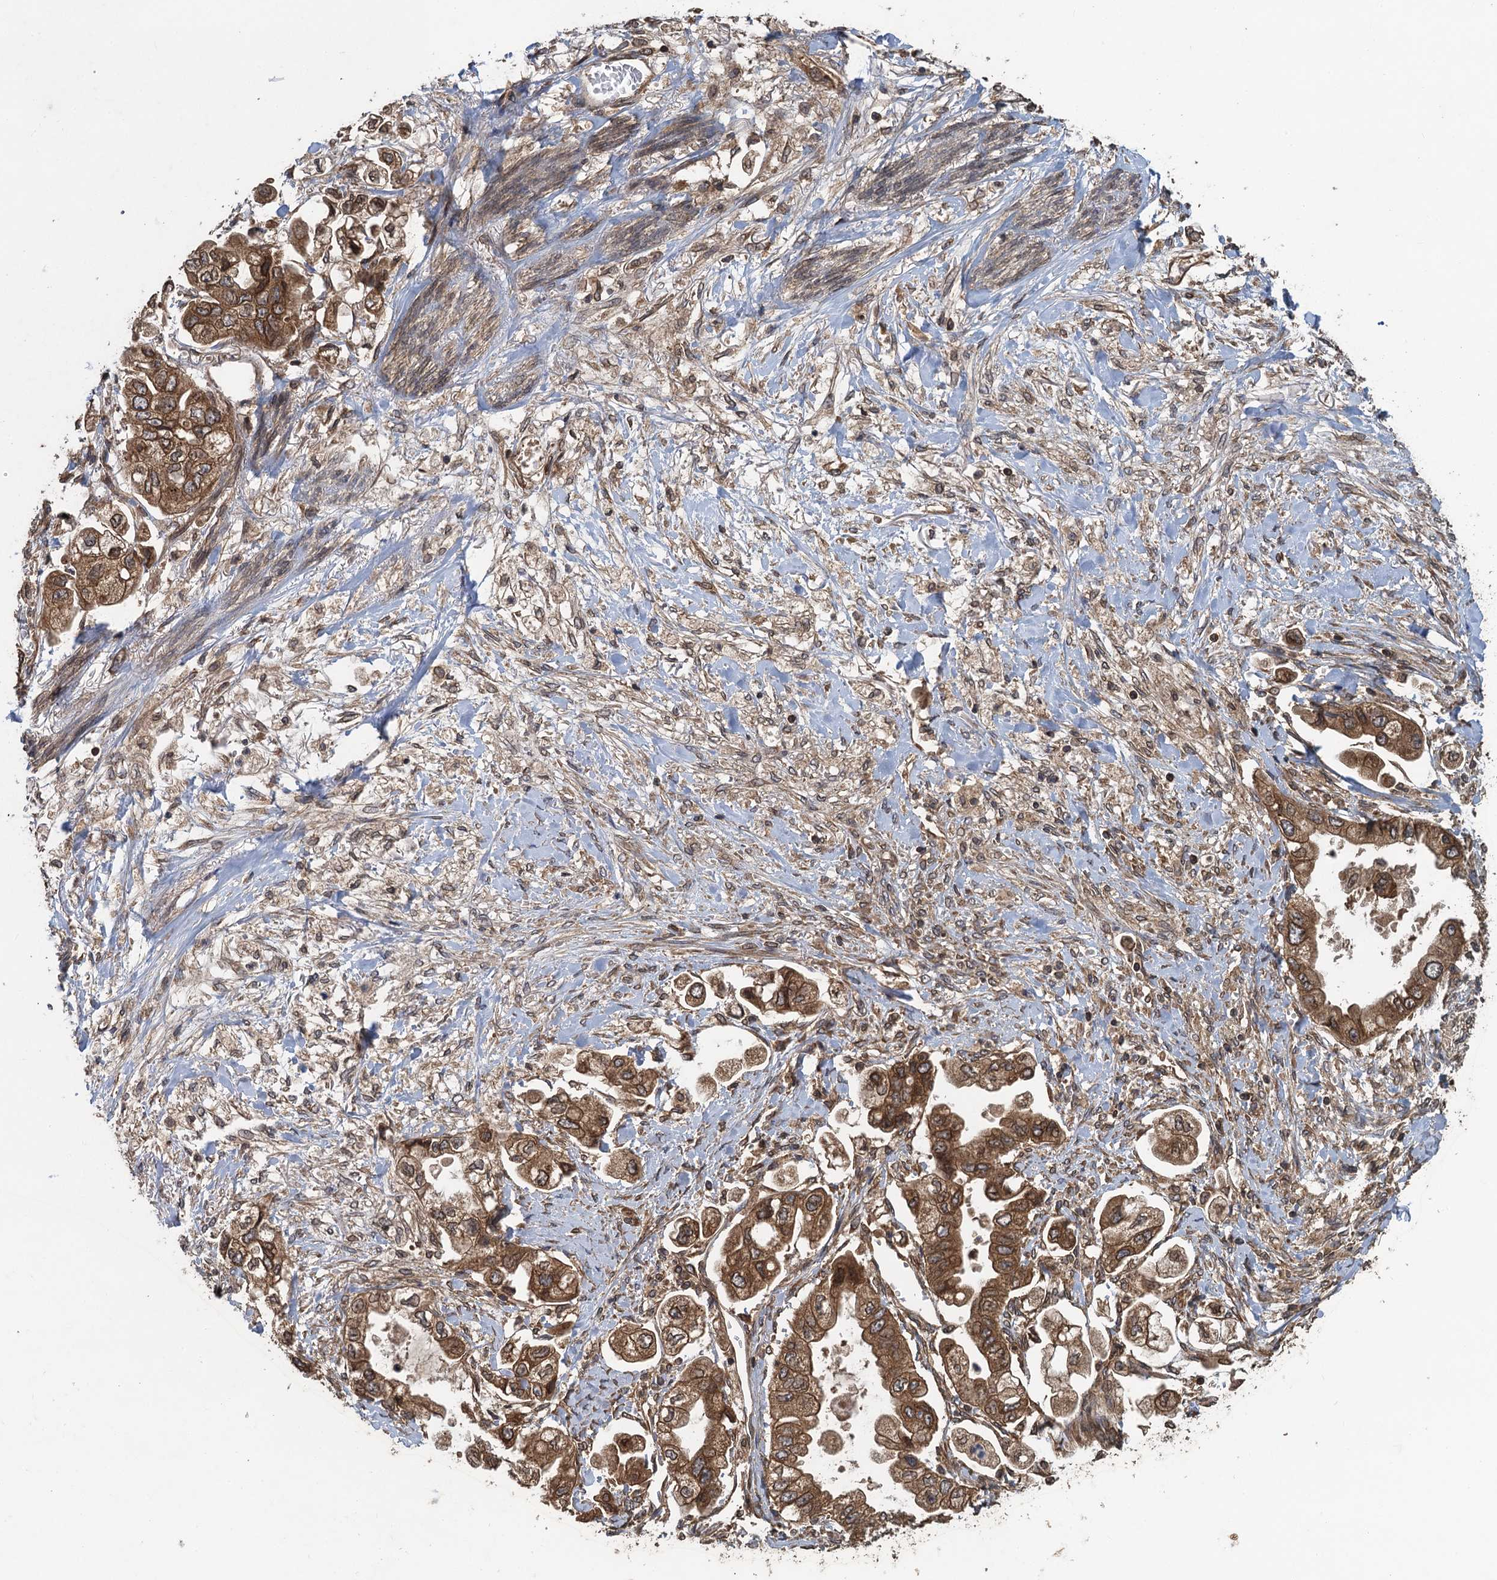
{"staining": {"intensity": "moderate", "quantity": ">75%", "location": "cytoplasmic/membranous,nuclear"}, "tissue": "stomach cancer", "cell_type": "Tumor cells", "image_type": "cancer", "snomed": [{"axis": "morphology", "description": "Adenocarcinoma, NOS"}, {"axis": "topography", "description": "Stomach"}], "caption": "Immunohistochemical staining of stomach adenocarcinoma reveals moderate cytoplasmic/membranous and nuclear protein staining in about >75% of tumor cells.", "gene": "GLE1", "patient": {"sex": "male", "age": 62}}